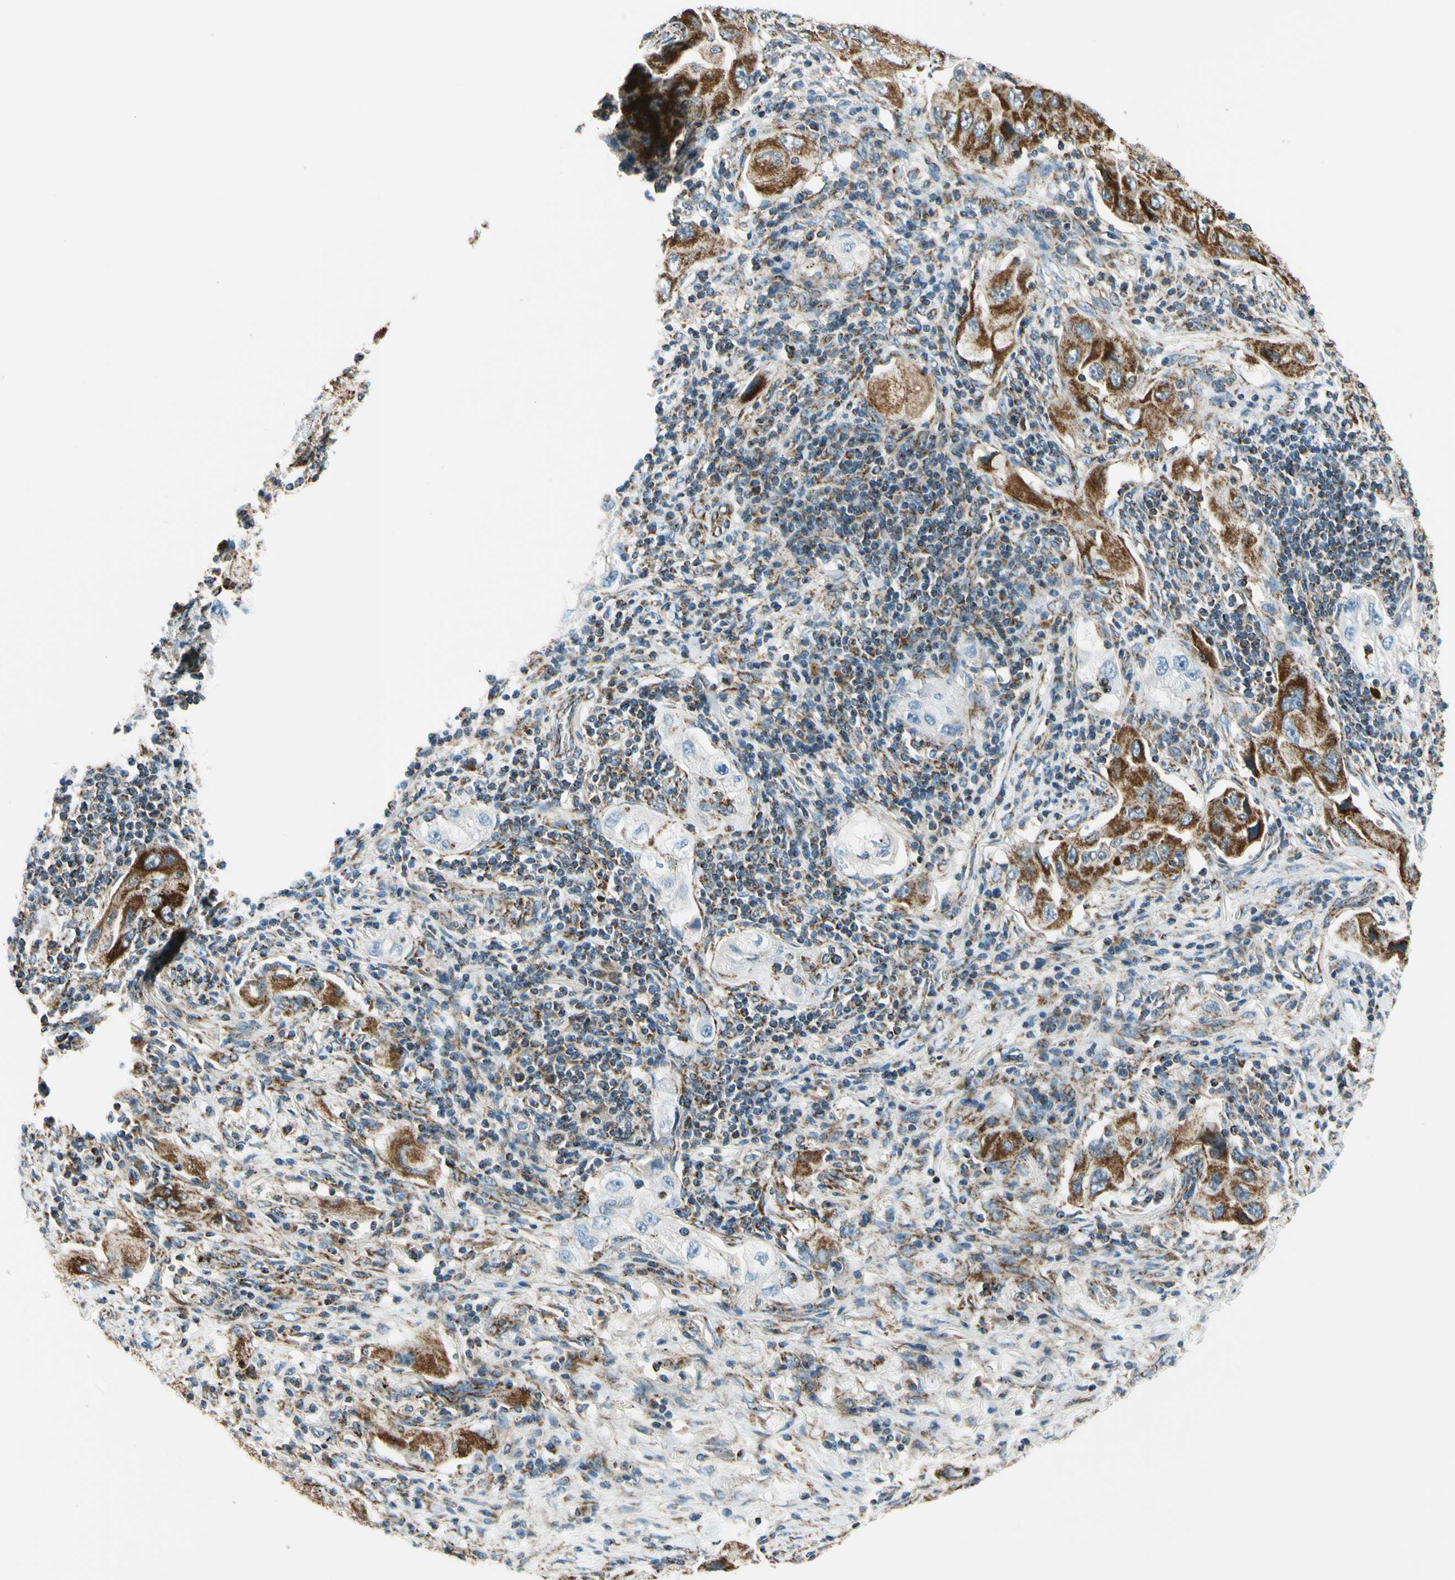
{"staining": {"intensity": "strong", "quantity": ">75%", "location": "cytoplasmic/membranous"}, "tissue": "lung cancer", "cell_type": "Tumor cells", "image_type": "cancer", "snomed": [{"axis": "morphology", "description": "Adenocarcinoma, NOS"}, {"axis": "topography", "description": "Lung"}], "caption": "Brown immunohistochemical staining in lung cancer (adenocarcinoma) shows strong cytoplasmic/membranous staining in about >75% of tumor cells.", "gene": "MAVS", "patient": {"sex": "female", "age": 65}}